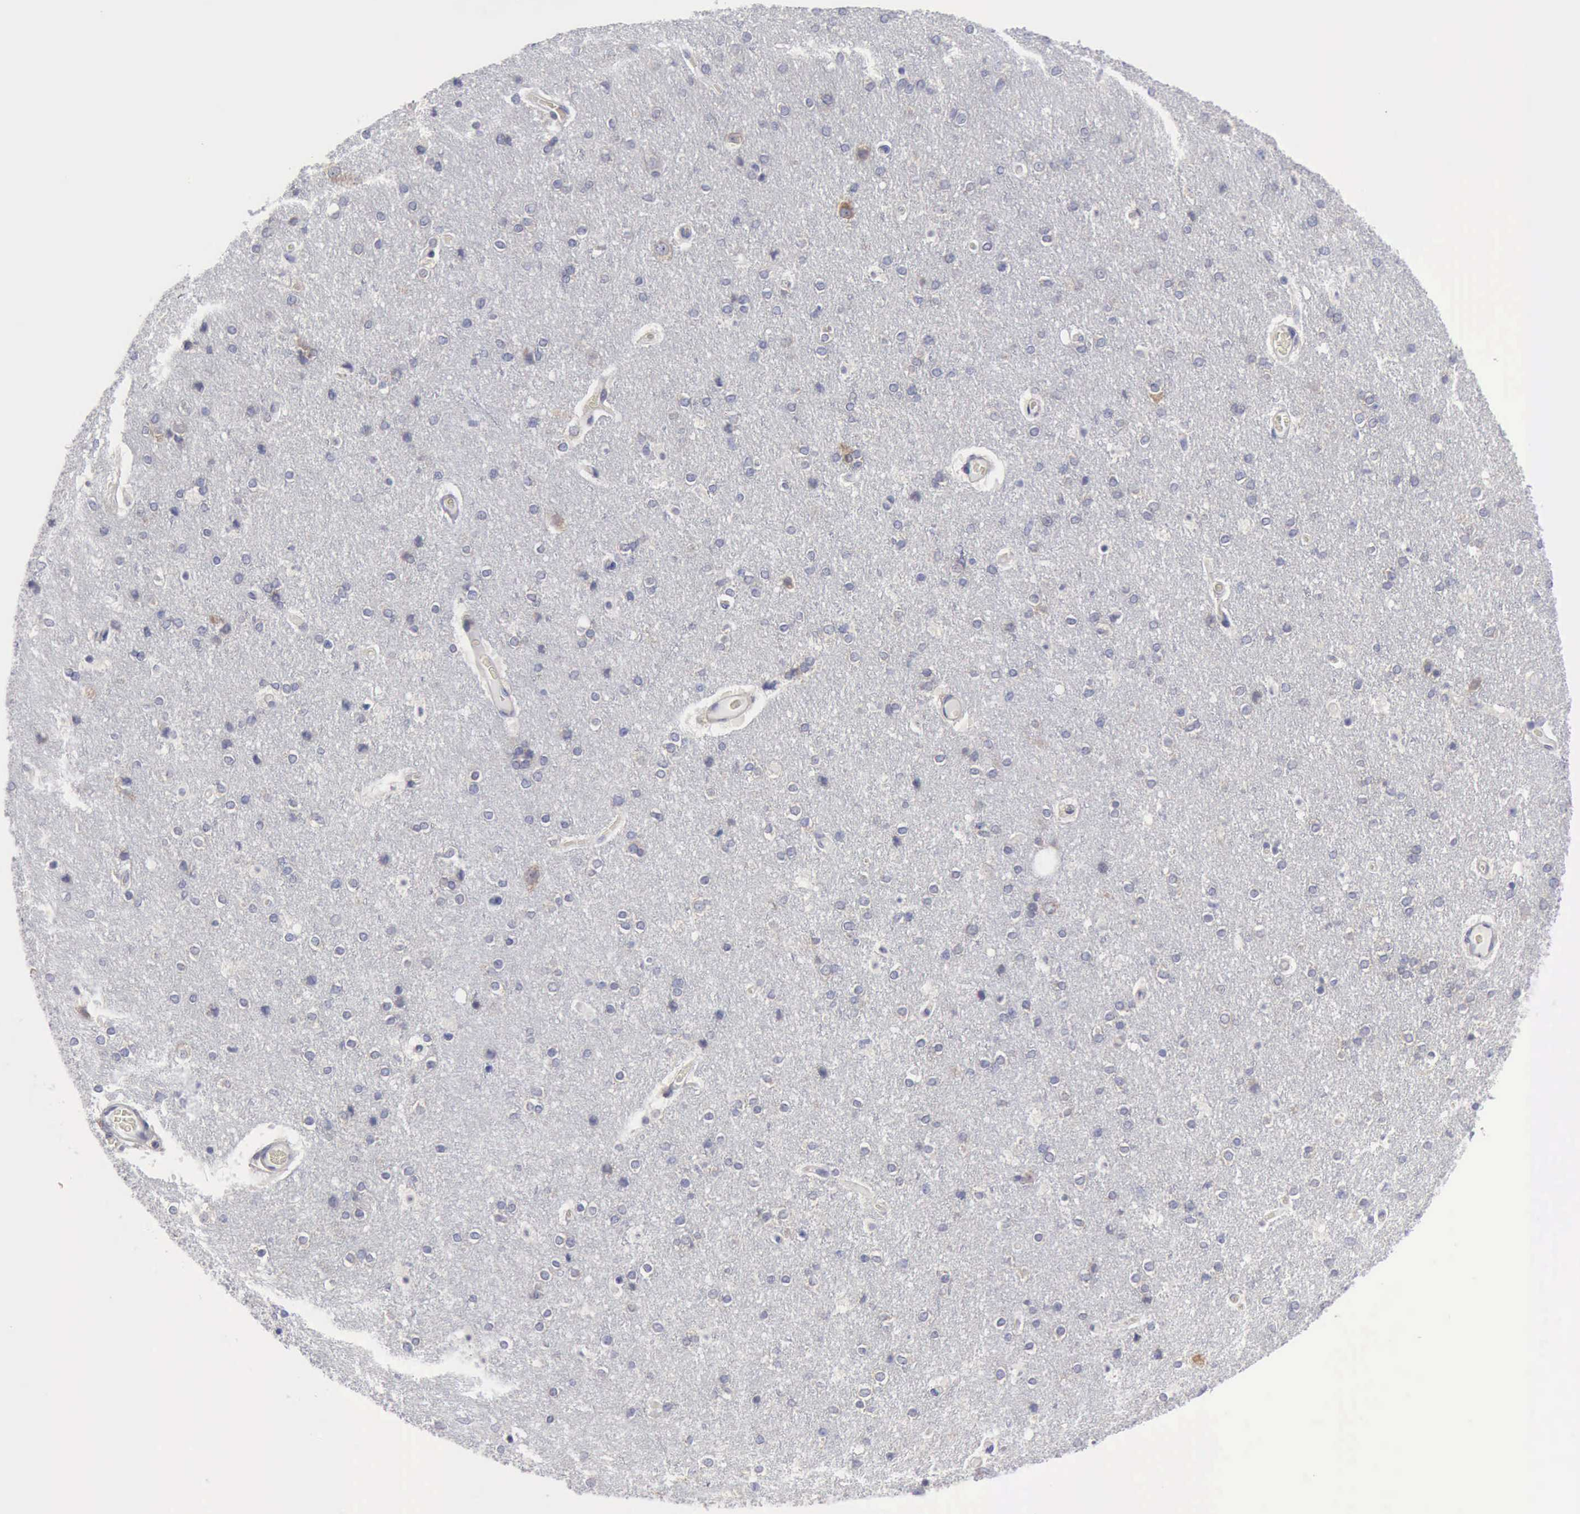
{"staining": {"intensity": "negative", "quantity": "none", "location": "none"}, "tissue": "cerebral cortex", "cell_type": "Endothelial cells", "image_type": "normal", "snomed": [{"axis": "morphology", "description": "Normal tissue, NOS"}, {"axis": "topography", "description": "Cerebral cortex"}], "caption": "Histopathology image shows no significant protein staining in endothelial cells of unremarkable cerebral cortex.", "gene": "TXLNG", "patient": {"sex": "female", "age": 54}}